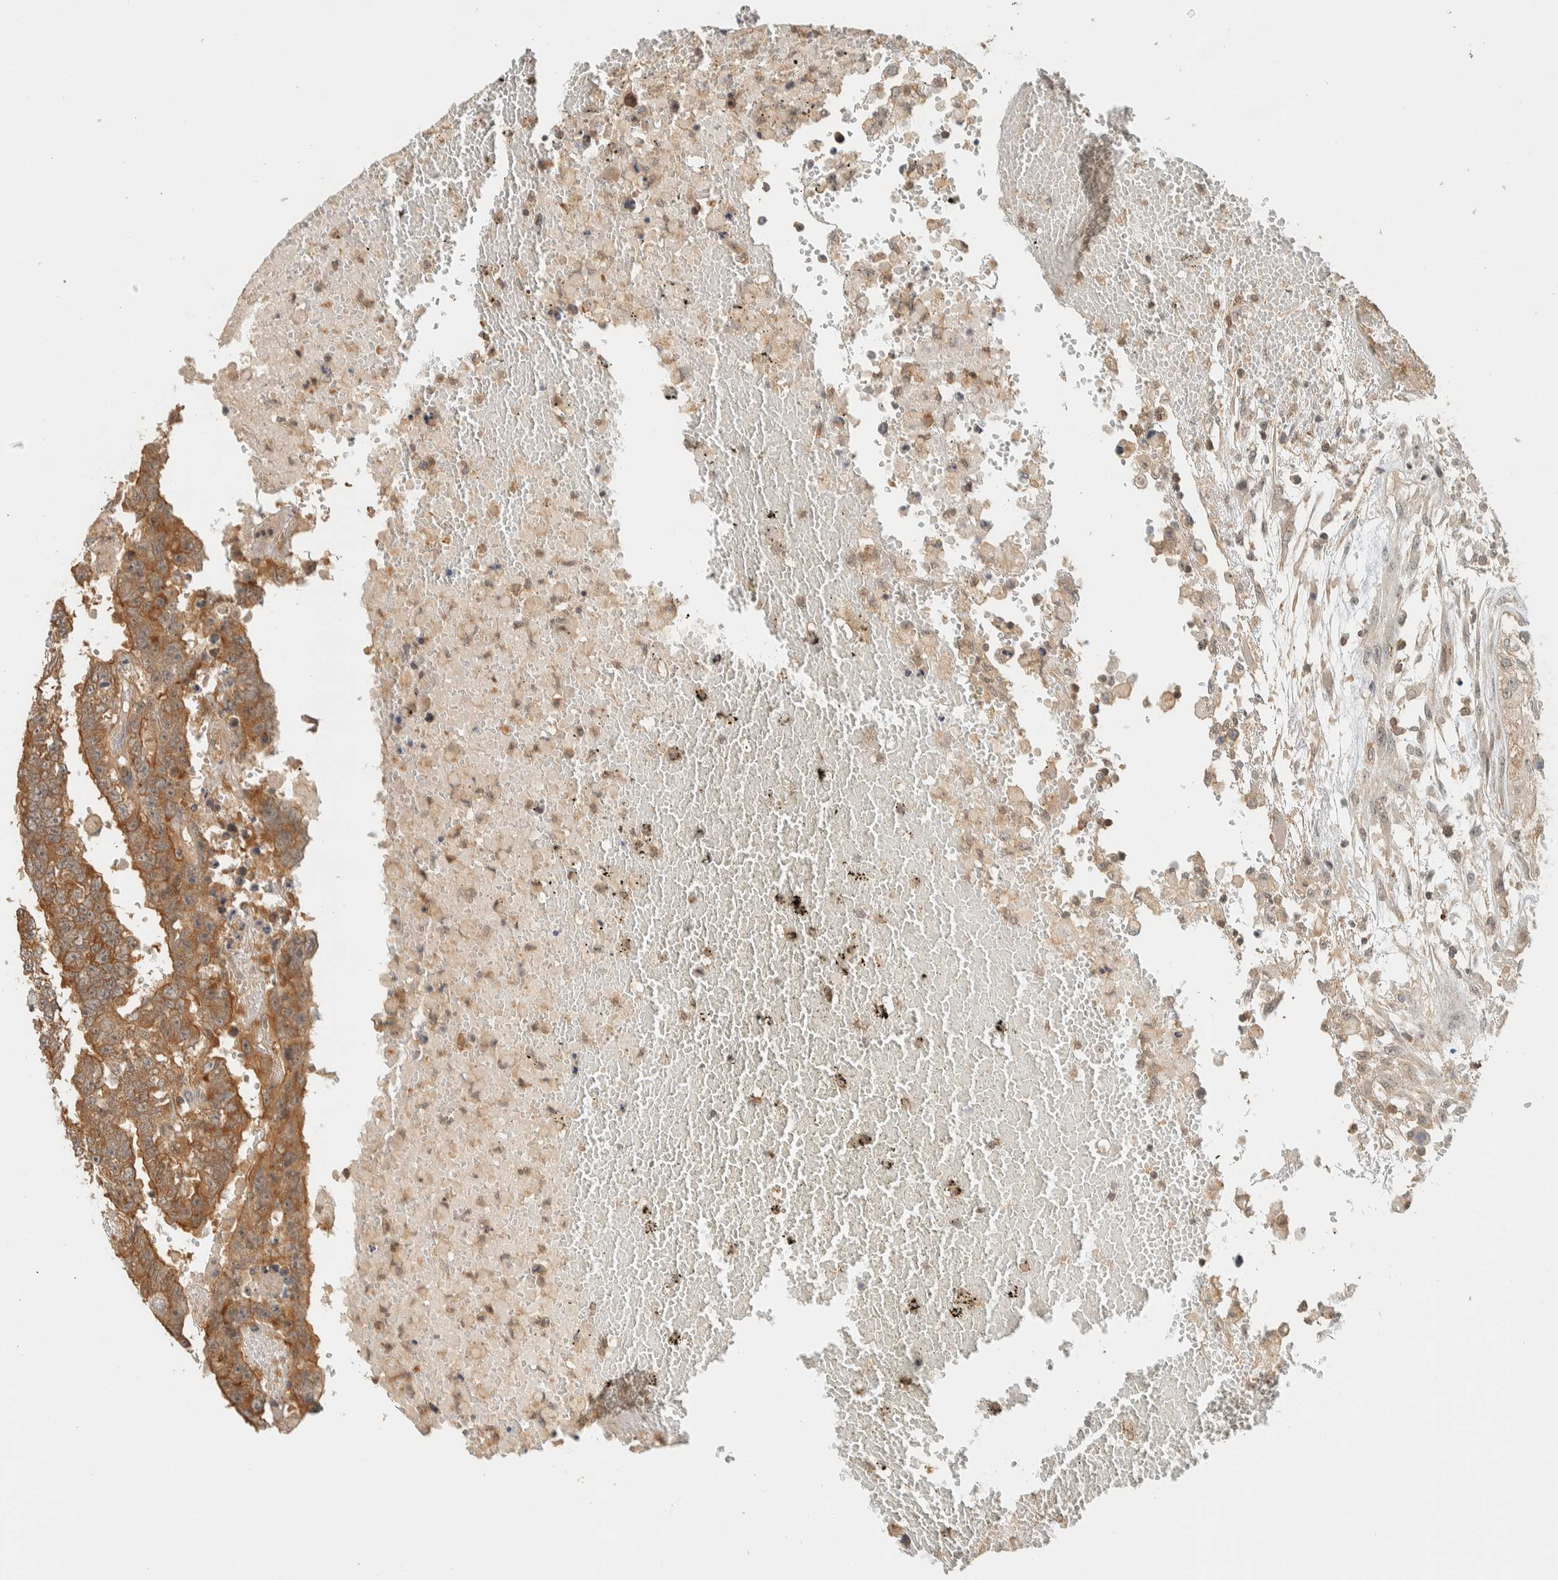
{"staining": {"intensity": "moderate", "quantity": "25%-75%", "location": "cytoplasmic/membranous"}, "tissue": "testis cancer", "cell_type": "Tumor cells", "image_type": "cancer", "snomed": [{"axis": "morphology", "description": "Carcinoma, Embryonal, NOS"}, {"axis": "topography", "description": "Testis"}], "caption": "Testis embryonal carcinoma stained for a protein demonstrates moderate cytoplasmic/membranous positivity in tumor cells. (DAB (3,3'-diaminobenzidine) = brown stain, brightfield microscopy at high magnification).", "gene": "ARFGEF1", "patient": {"sex": "male", "age": 25}}